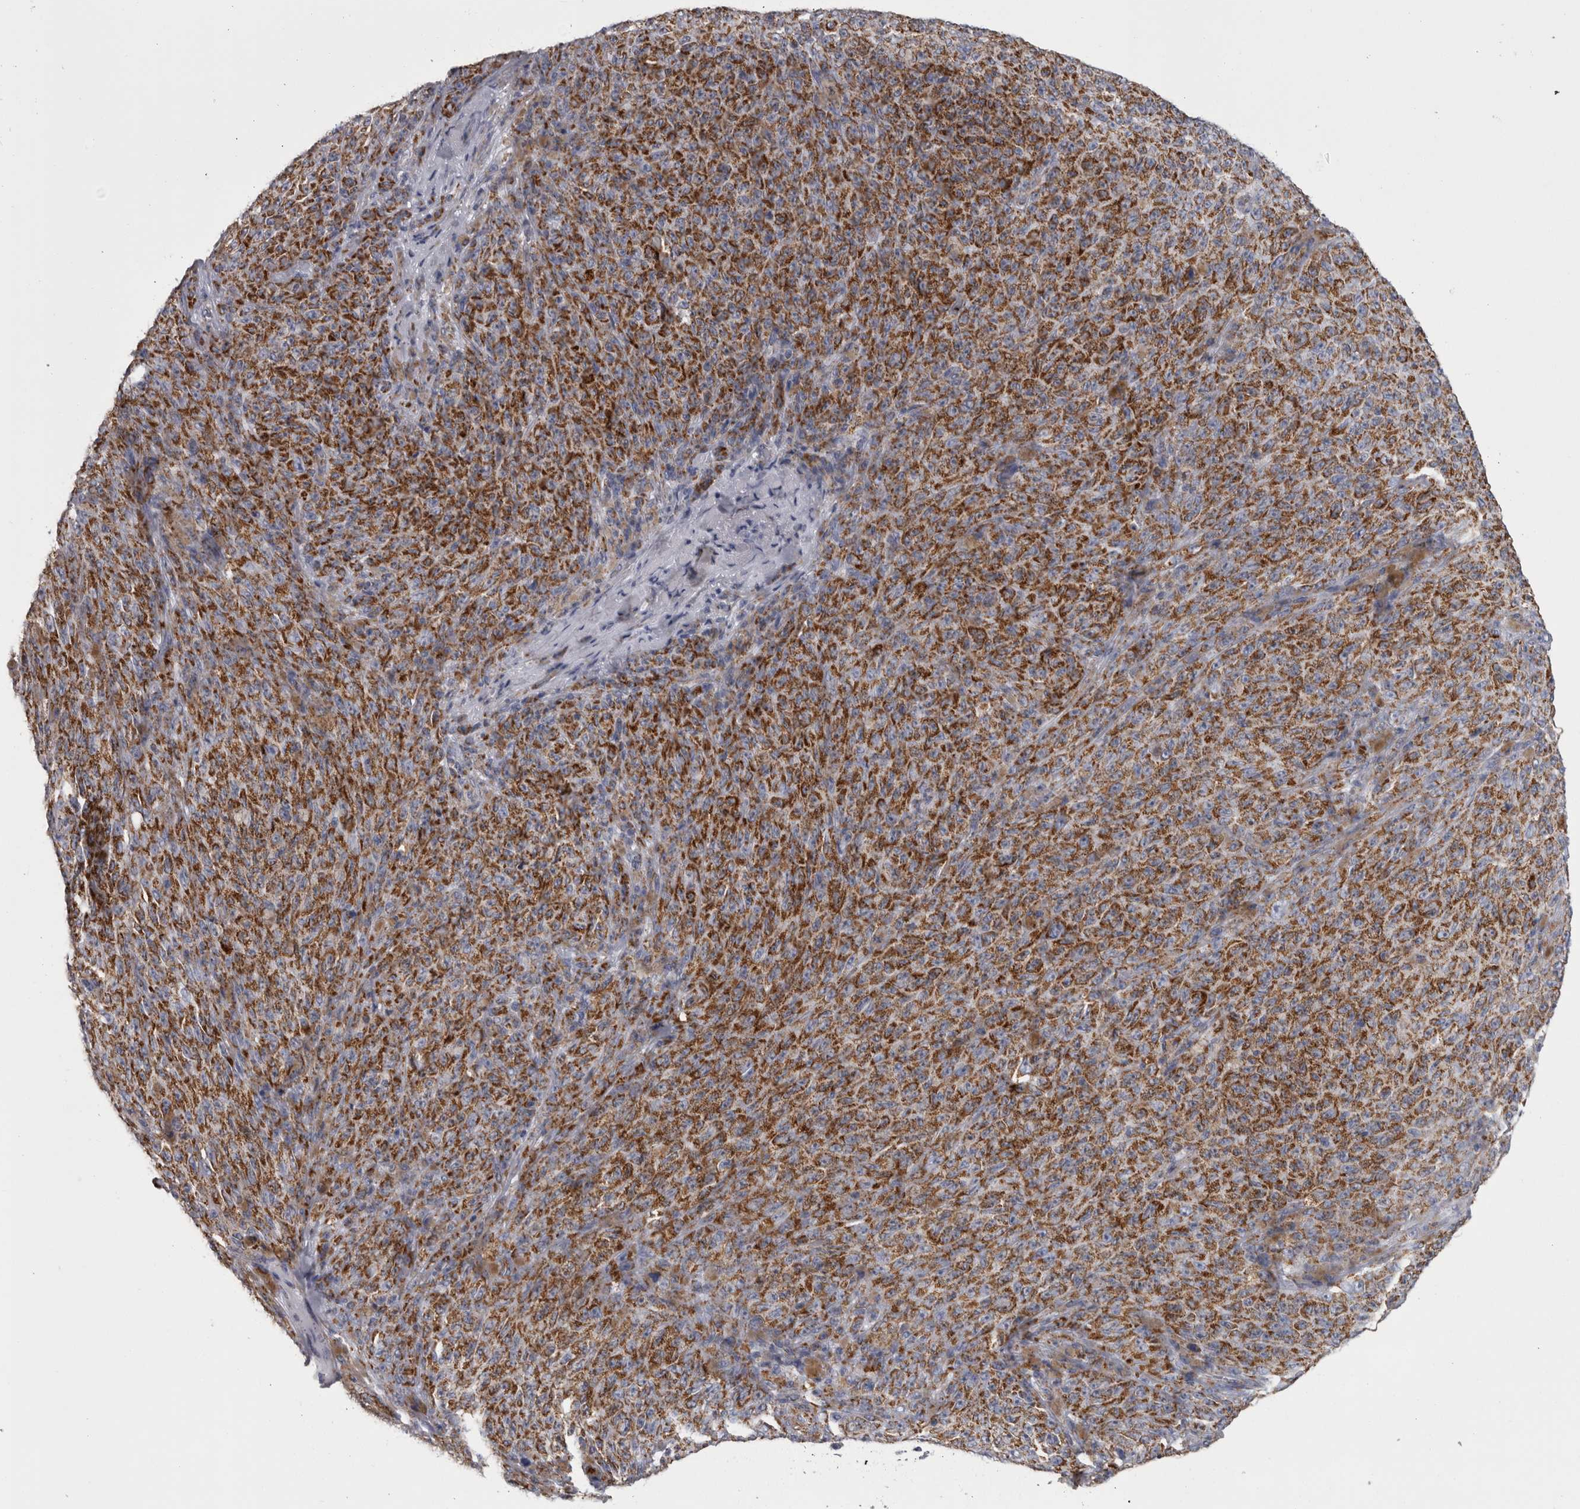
{"staining": {"intensity": "strong", "quantity": ">75%", "location": "cytoplasmic/membranous"}, "tissue": "melanoma", "cell_type": "Tumor cells", "image_type": "cancer", "snomed": [{"axis": "morphology", "description": "Malignant melanoma, NOS"}, {"axis": "topography", "description": "Skin"}], "caption": "Melanoma stained for a protein (brown) reveals strong cytoplasmic/membranous positive positivity in approximately >75% of tumor cells.", "gene": "DBT", "patient": {"sex": "female", "age": 82}}